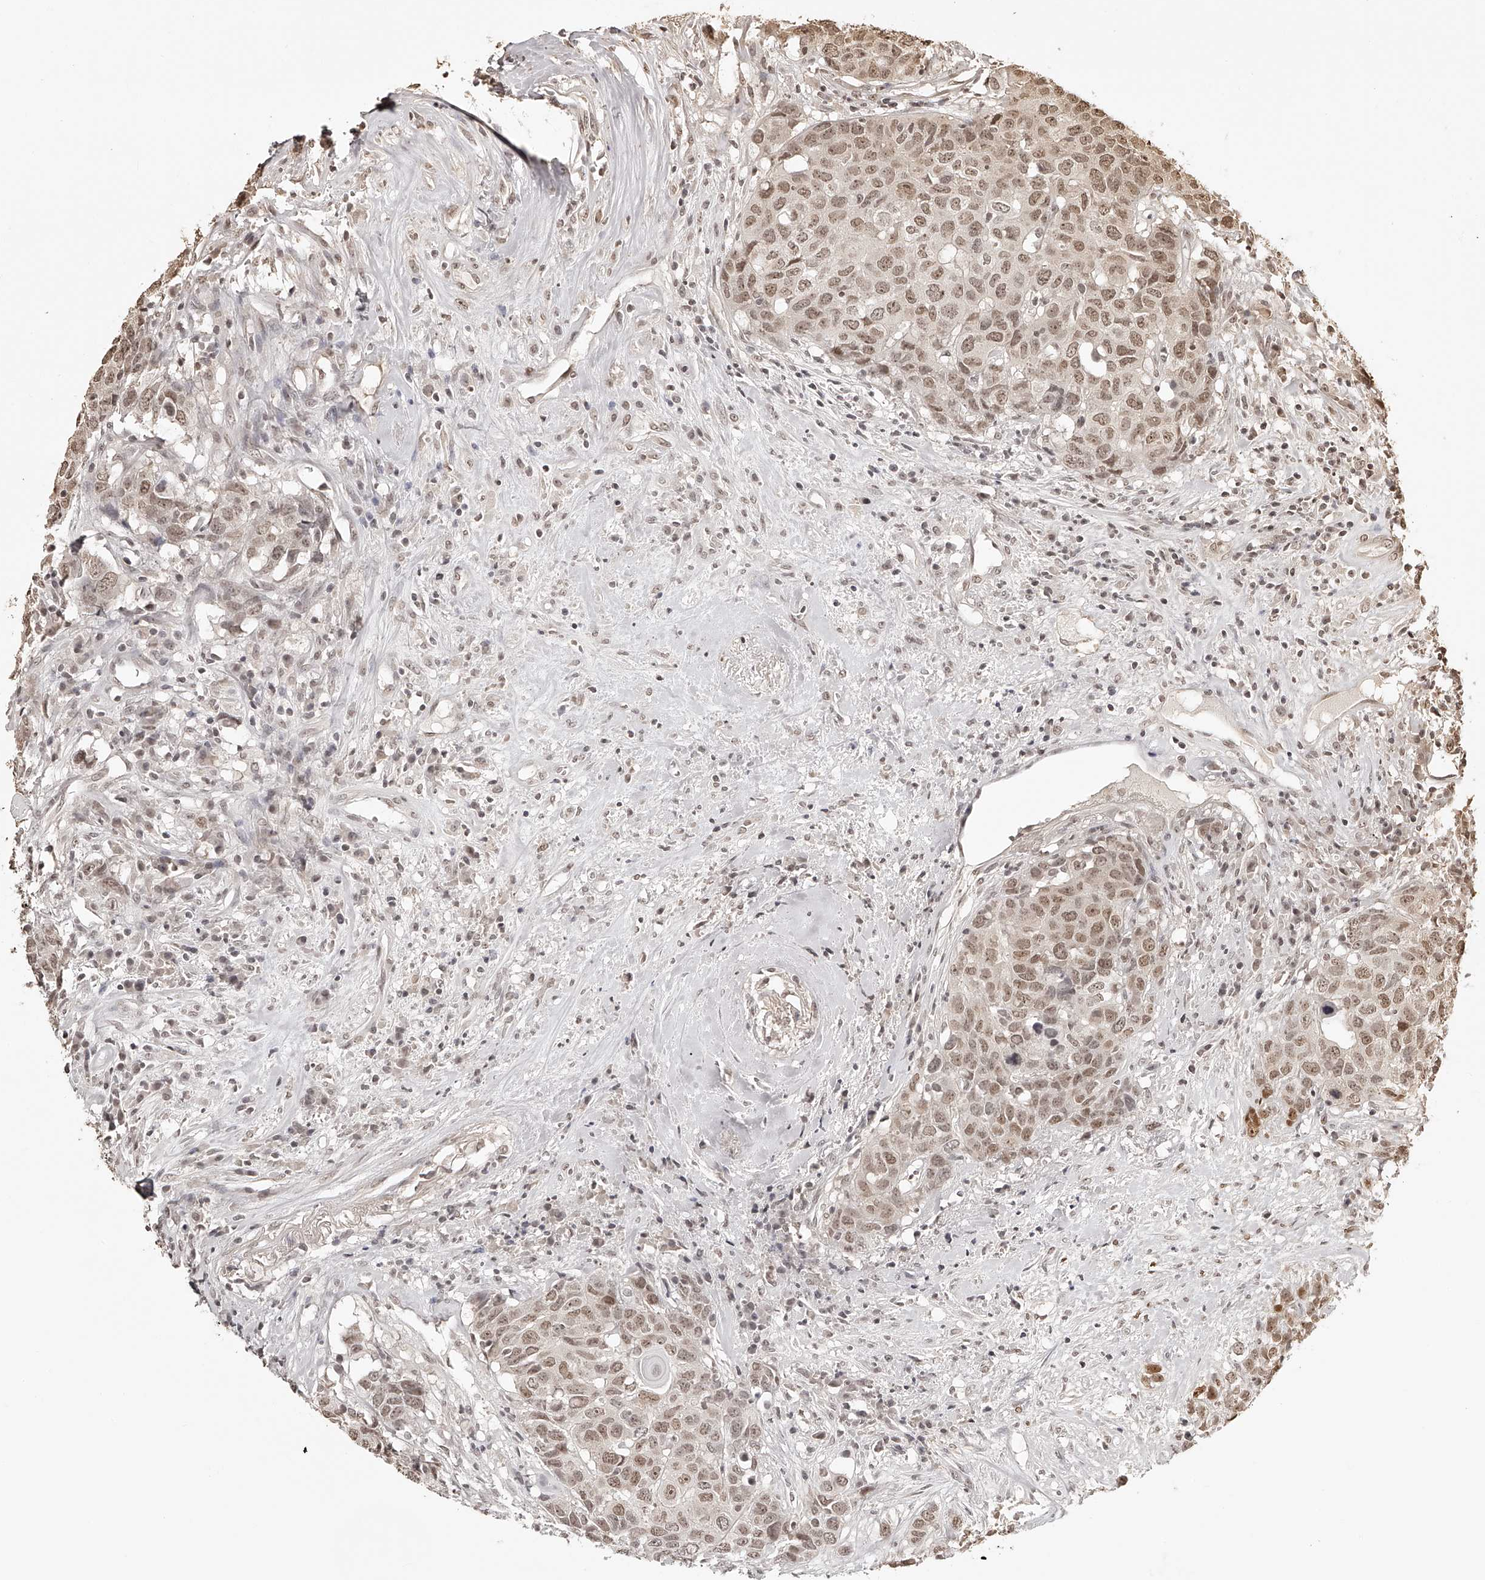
{"staining": {"intensity": "moderate", "quantity": ">75%", "location": "nuclear"}, "tissue": "head and neck cancer", "cell_type": "Tumor cells", "image_type": "cancer", "snomed": [{"axis": "morphology", "description": "Squamous cell carcinoma, NOS"}, {"axis": "topography", "description": "Head-Neck"}], "caption": "A high-resolution histopathology image shows immunohistochemistry staining of head and neck cancer, which exhibits moderate nuclear staining in approximately >75% of tumor cells. The staining is performed using DAB brown chromogen to label protein expression. The nuclei are counter-stained blue using hematoxylin.", "gene": "ZNF503", "patient": {"sex": "male", "age": 66}}